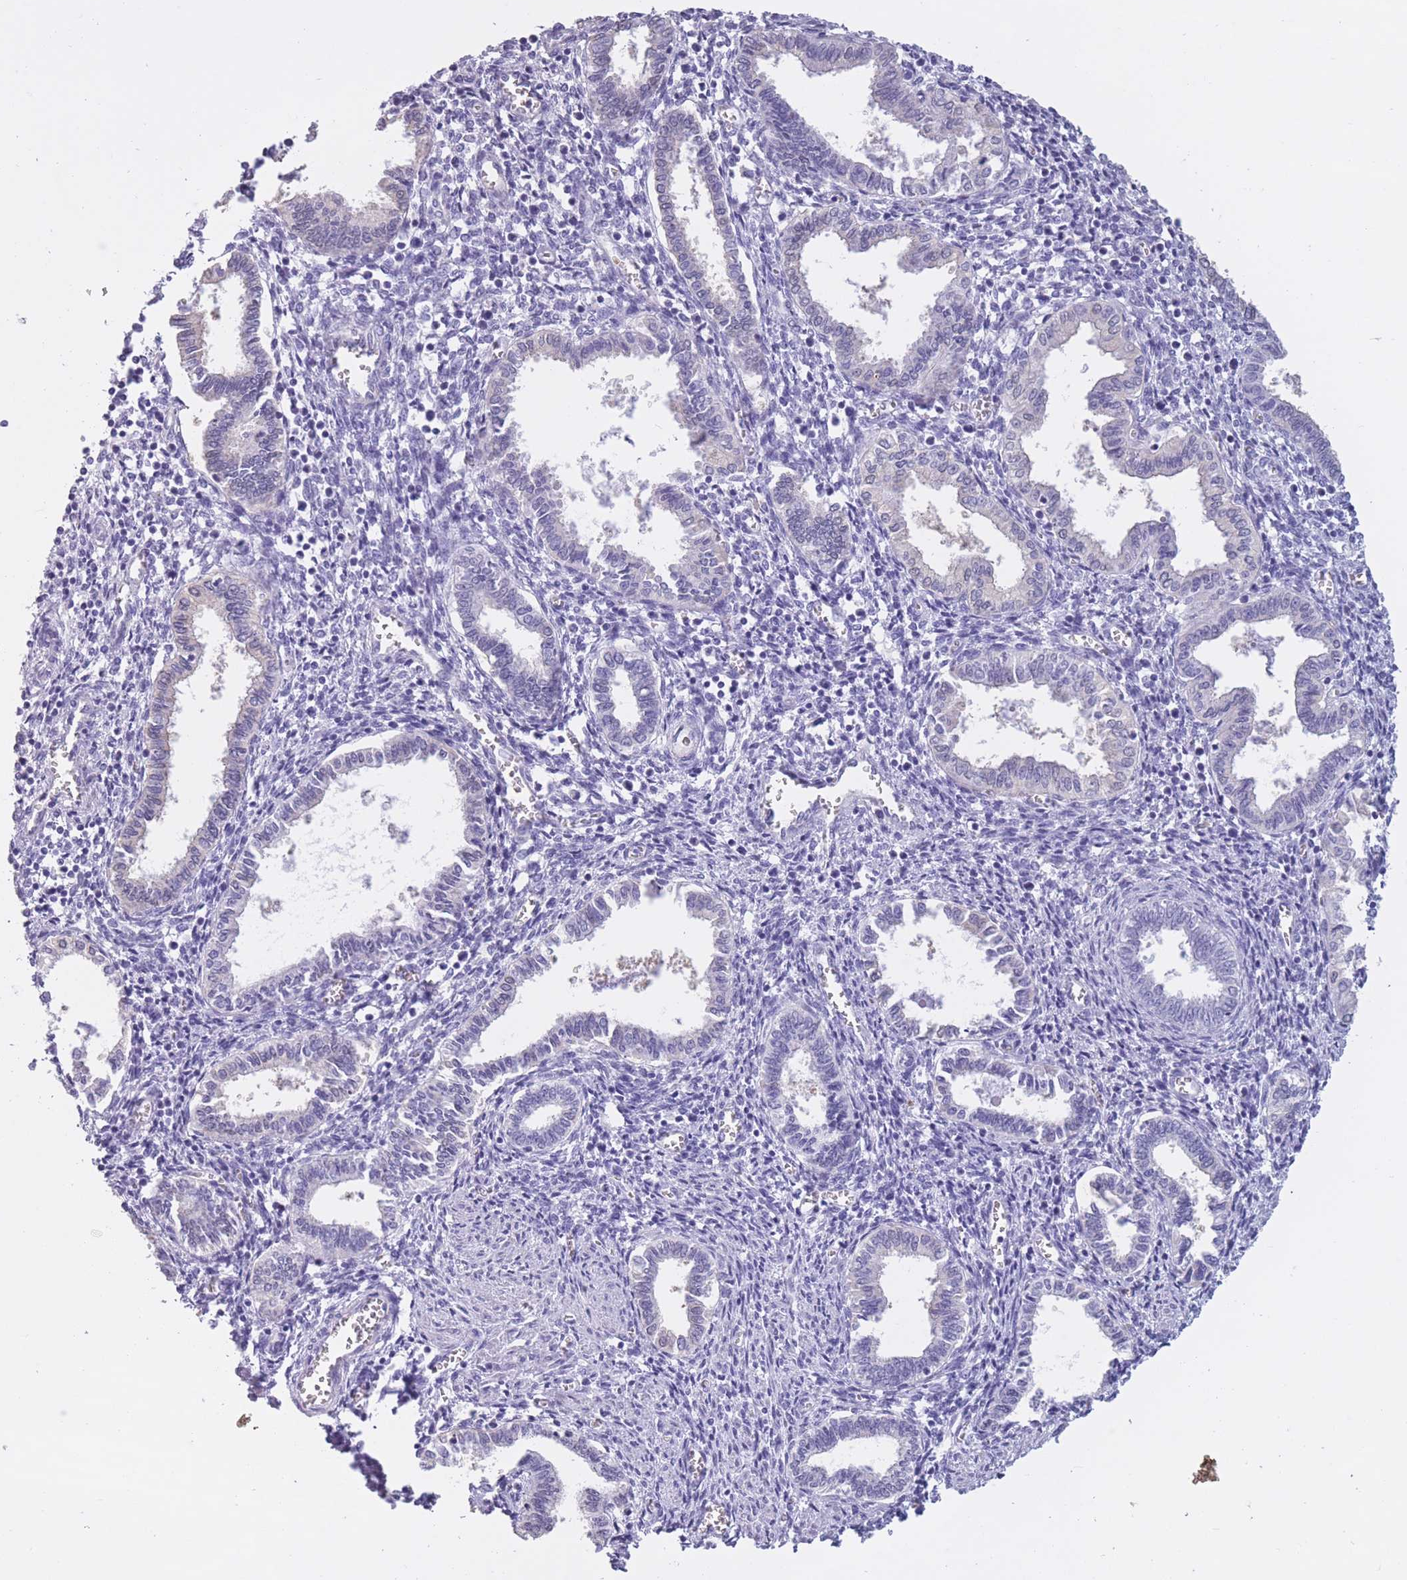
{"staining": {"intensity": "negative", "quantity": "none", "location": "none"}, "tissue": "endometrium", "cell_type": "Cells in endometrial stroma", "image_type": "normal", "snomed": [{"axis": "morphology", "description": "Normal tissue, NOS"}, {"axis": "topography", "description": "Endometrium"}], "caption": "An image of human endometrium is negative for staining in cells in endometrial stroma. (DAB (3,3'-diaminobenzidine) IHC, high magnification).", "gene": "OR7C1", "patient": {"sex": "female", "age": 37}}